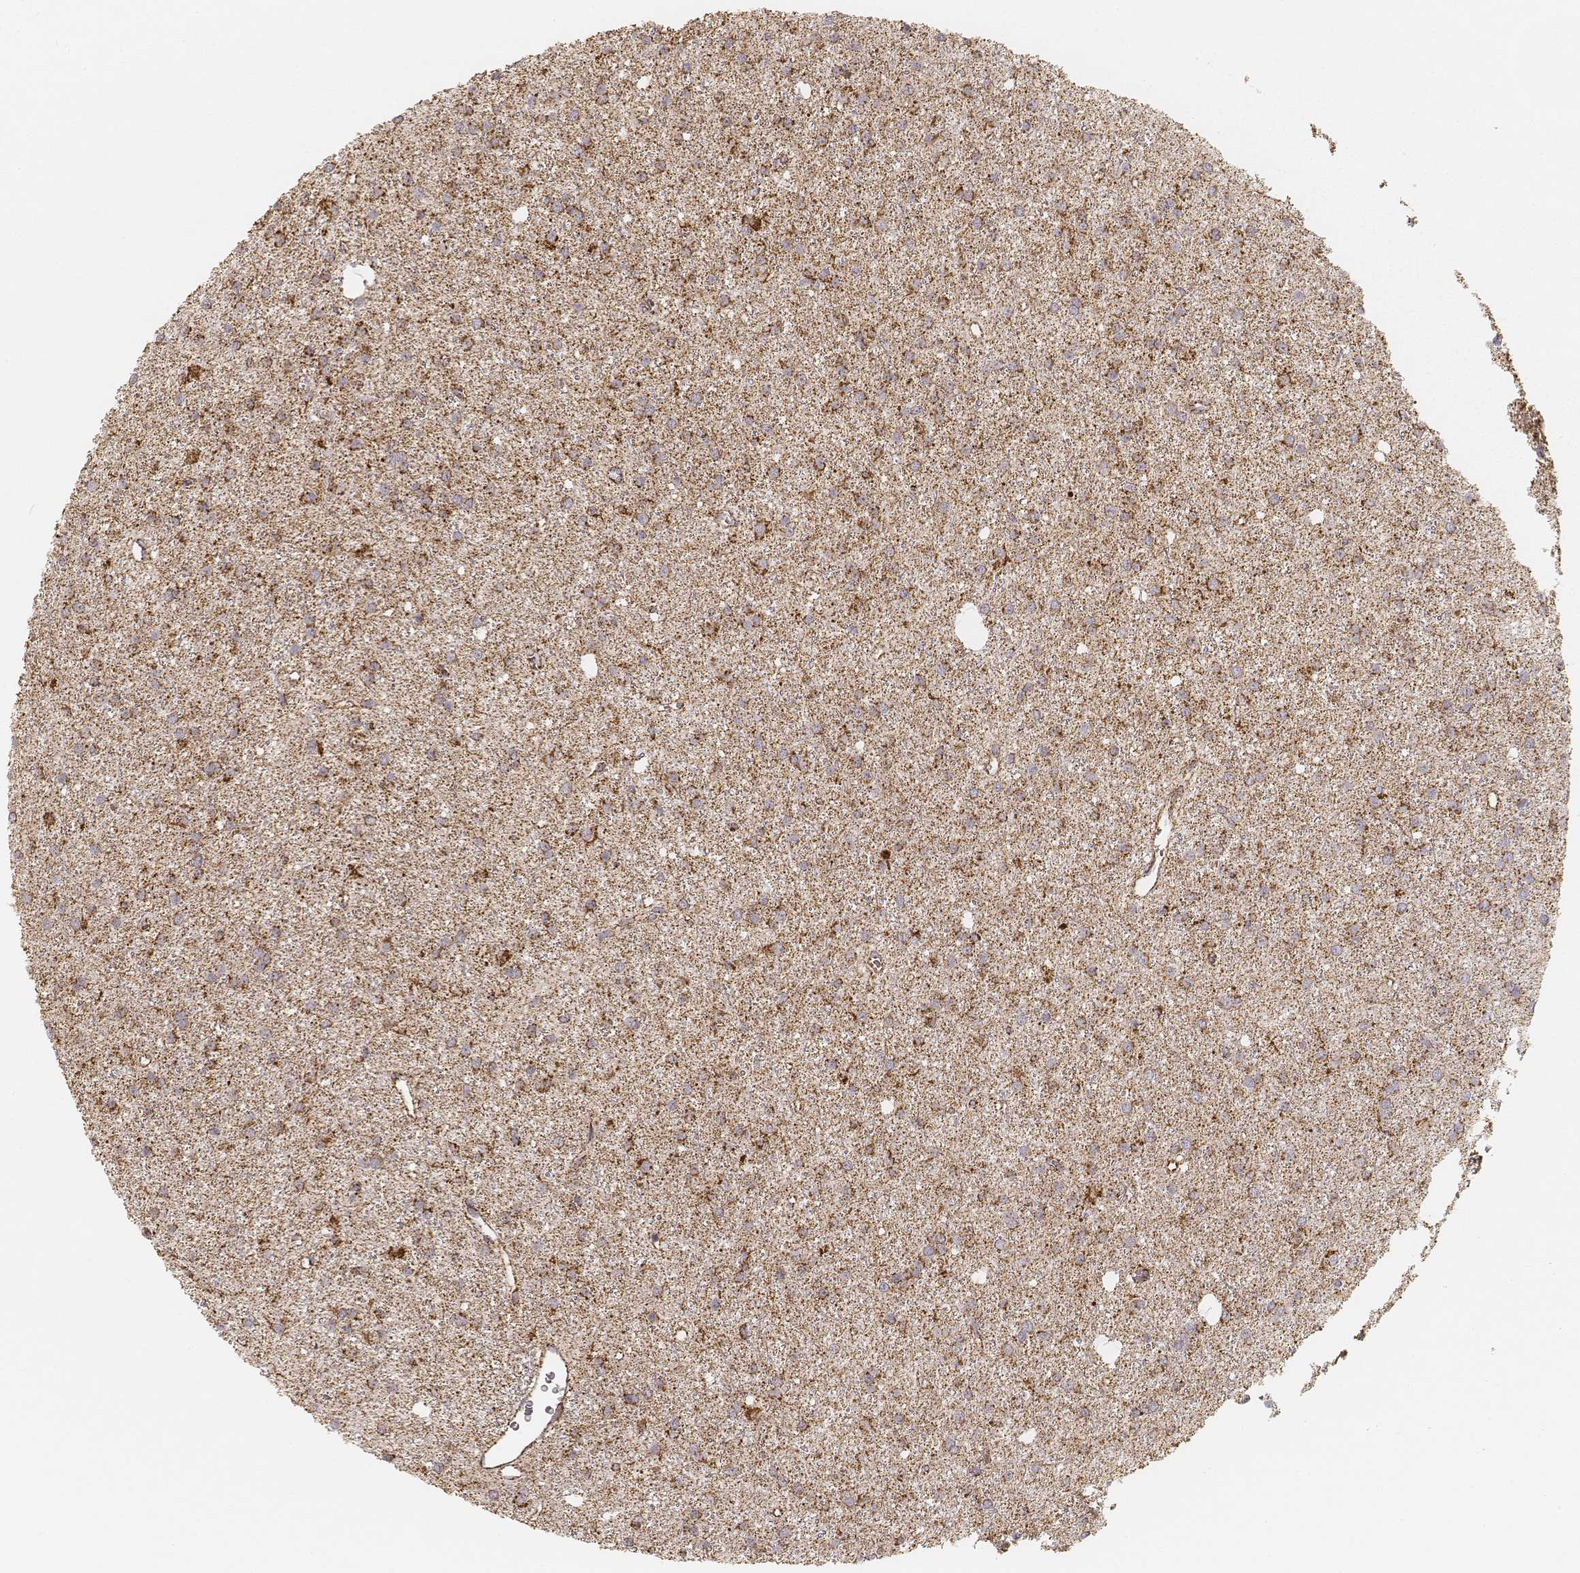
{"staining": {"intensity": "strong", "quantity": ">75%", "location": "cytoplasmic/membranous"}, "tissue": "glioma", "cell_type": "Tumor cells", "image_type": "cancer", "snomed": [{"axis": "morphology", "description": "Glioma, malignant, Low grade"}, {"axis": "topography", "description": "Brain"}], "caption": "An immunohistochemistry image of tumor tissue is shown. Protein staining in brown shows strong cytoplasmic/membranous positivity in glioma within tumor cells.", "gene": "CS", "patient": {"sex": "male", "age": 27}}